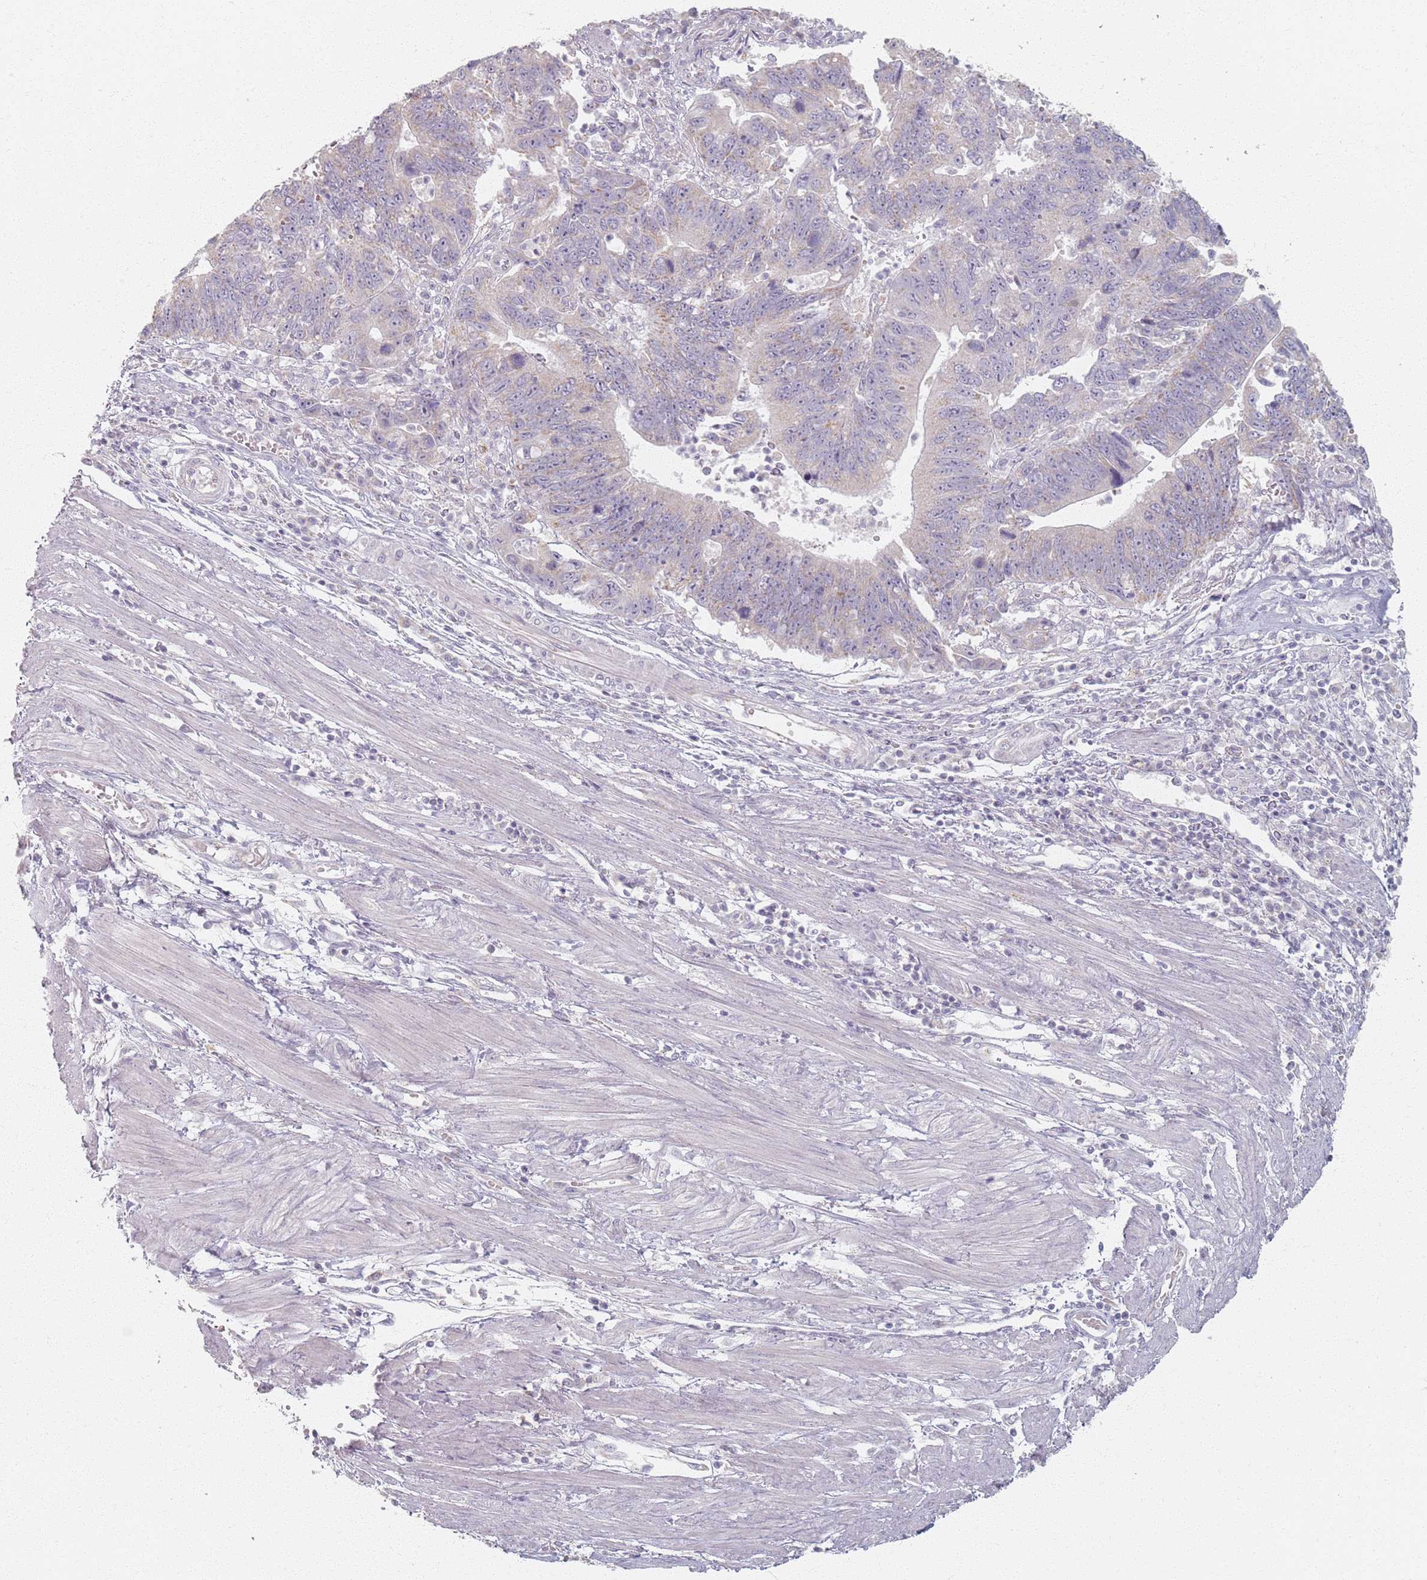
{"staining": {"intensity": "negative", "quantity": "none", "location": "none"}, "tissue": "stomach cancer", "cell_type": "Tumor cells", "image_type": "cancer", "snomed": [{"axis": "morphology", "description": "Adenocarcinoma, NOS"}, {"axis": "topography", "description": "Stomach"}], "caption": "Tumor cells are negative for brown protein staining in stomach adenocarcinoma. (DAB immunohistochemistry with hematoxylin counter stain).", "gene": "PKD2L2", "patient": {"sex": "male", "age": 59}}